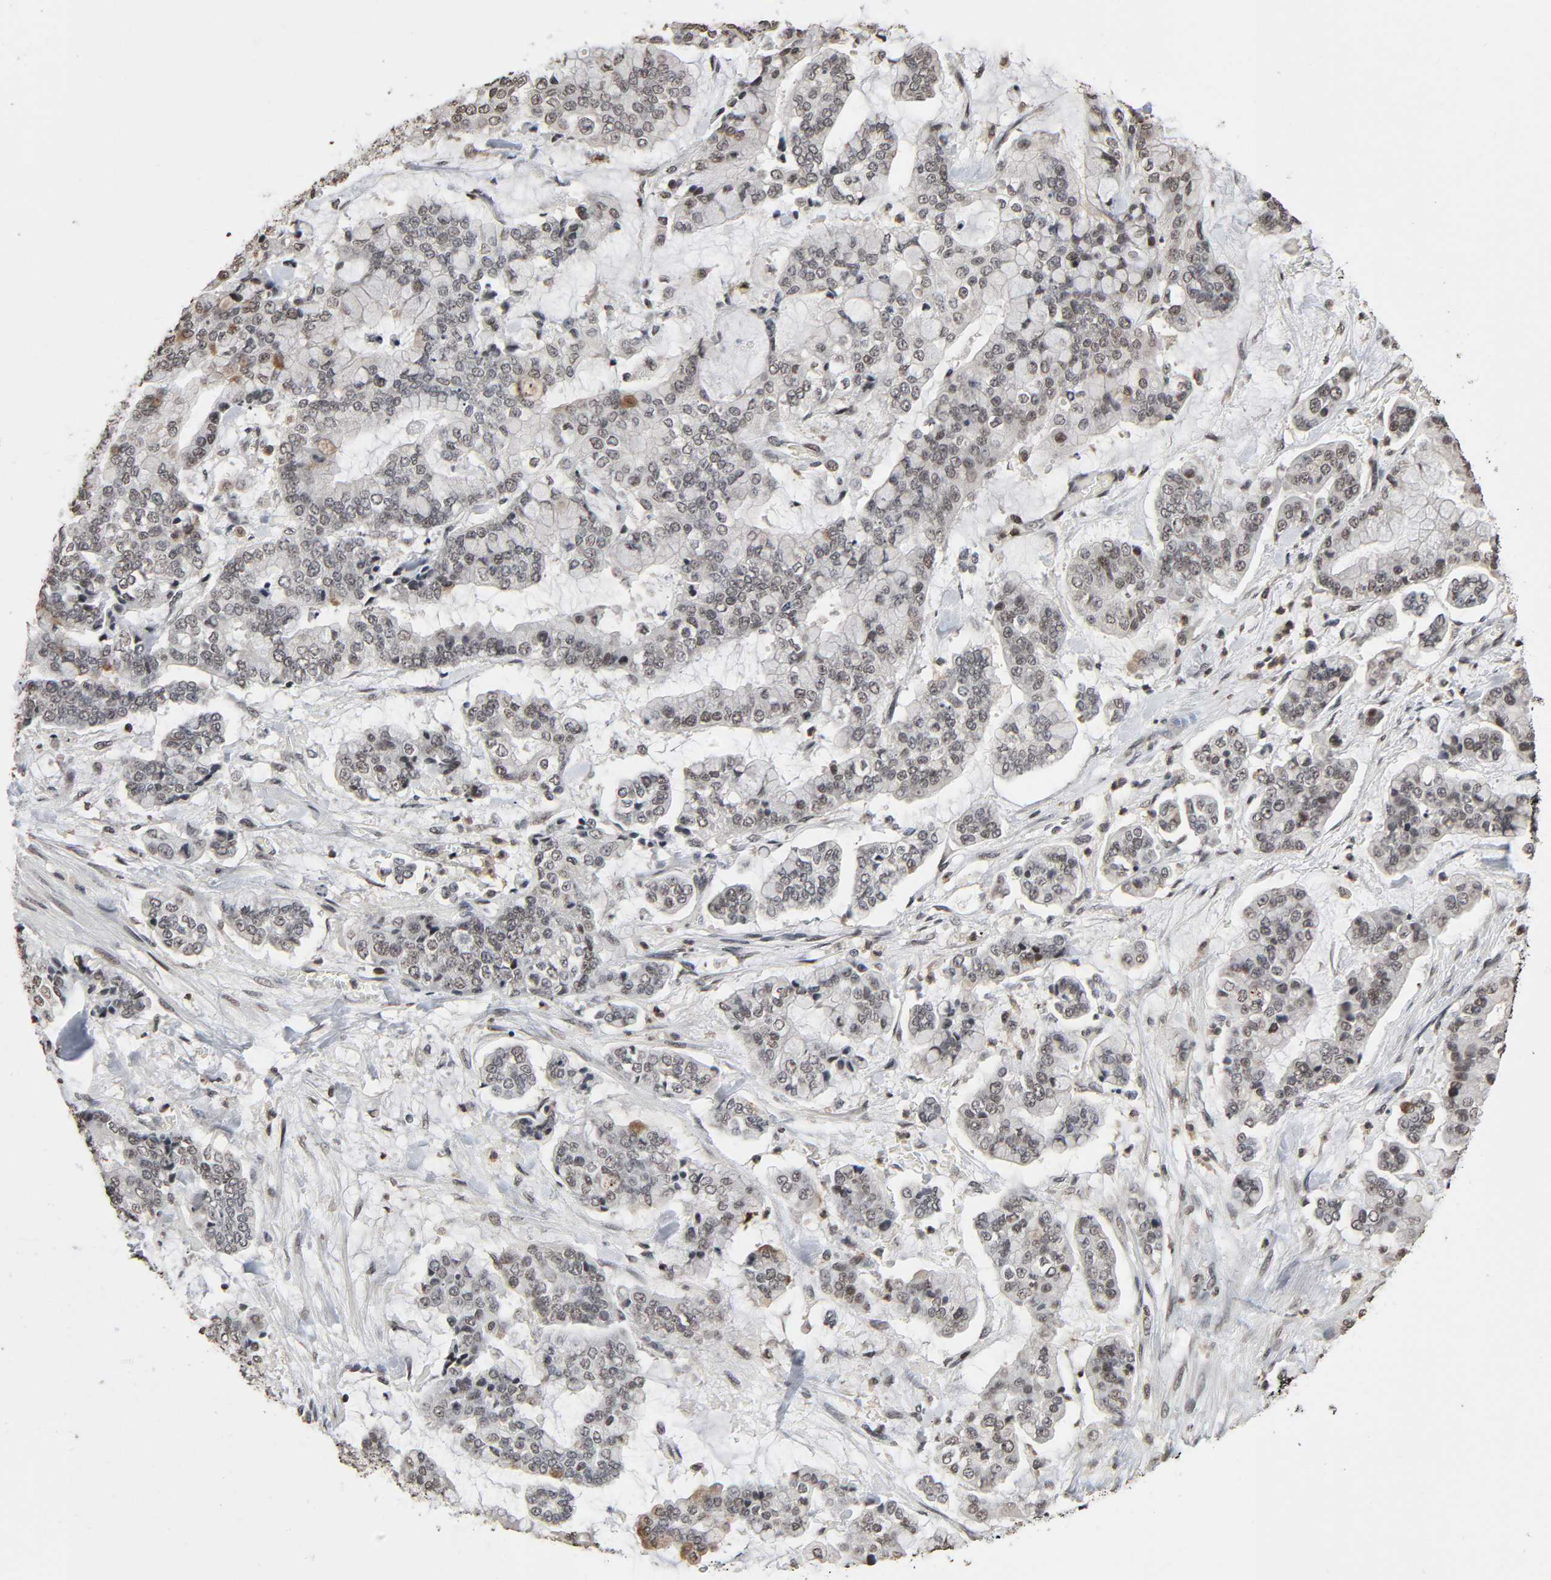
{"staining": {"intensity": "negative", "quantity": "none", "location": "none"}, "tissue": "stomach cancer", "cell_type": "Tumor cells", "image_type": "cancer", "snomed": [{"axis": "morphology", "description": "Normal tissue, NOS"}, {"axis": "morphology", "description": "Adenocarcinoma, NOS"}, {"axis": "topography", "description": "Stomach, upper"}, {"axis": "topography", "description": "Stomach"}], "caption": "High power microscopy histopathology image of an IHC photomicrograph of adenocarcinoma (stomach), revealing no significant expression in tumor cells.", "gene": "STK4", "patient": {"sex": "male", "age": 76}}